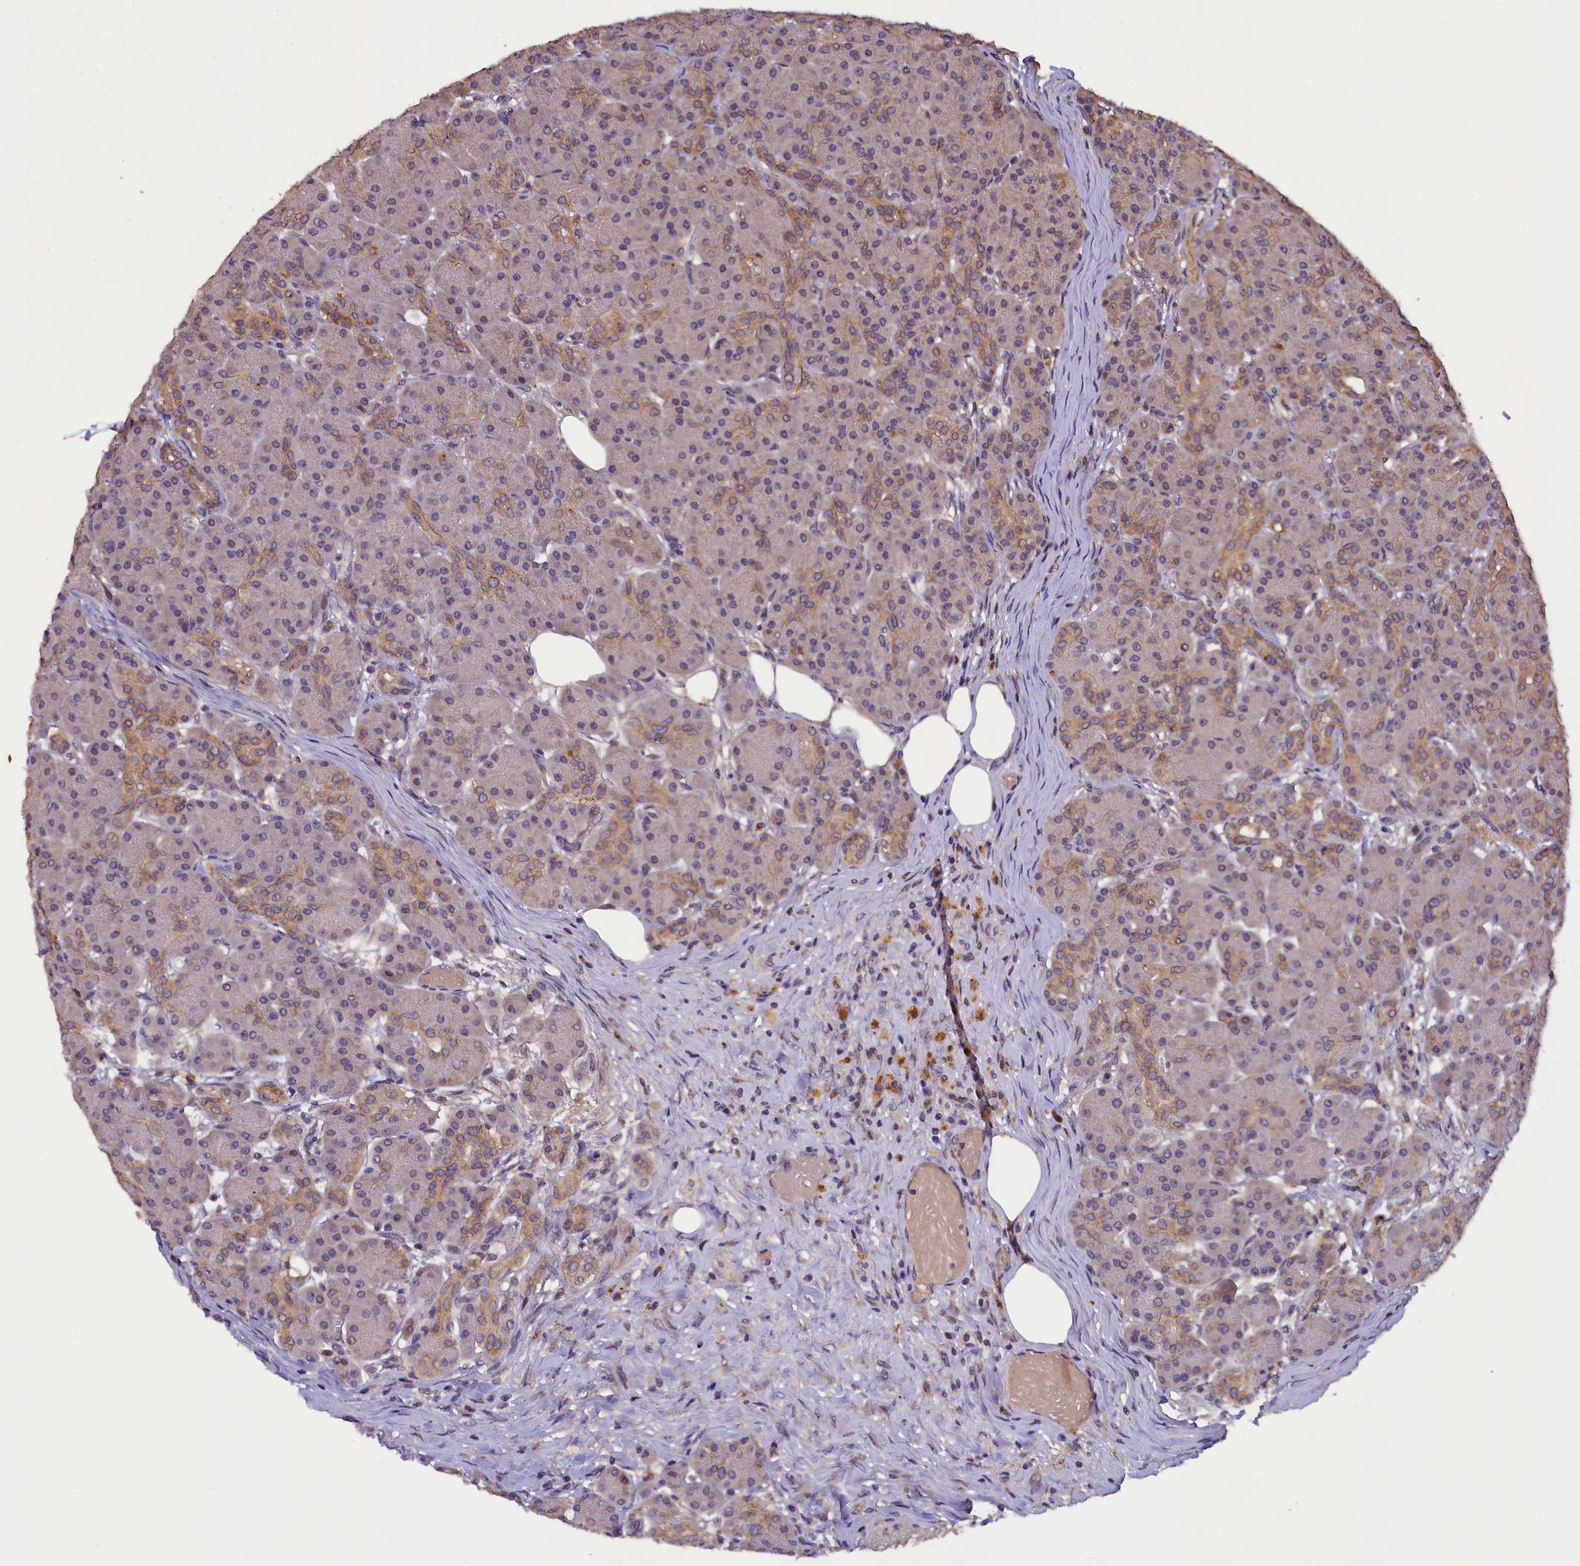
{"staining": {"intensity": "moderate", "quantity": "<25%", "location": "cytoplasmic/membranous"}, "tissue": "pancreas", "cell_type": "Exocrine glandular cells", "image_type": "normal", "snomed": [{"axis": "morphology", "description": "Normal tissue, NOS"}, {"axis": "topography", "description": "Pancreas"}], "caption": "Moderate cytoplasmic/membranous staining for a protein is appreciated in approximately <25% of exocrine glandular cells of unremarkable pancreas using immunohistochemistry.", "gene": "PLXNB1", "patient": {"sex": "male", "age": 63}}